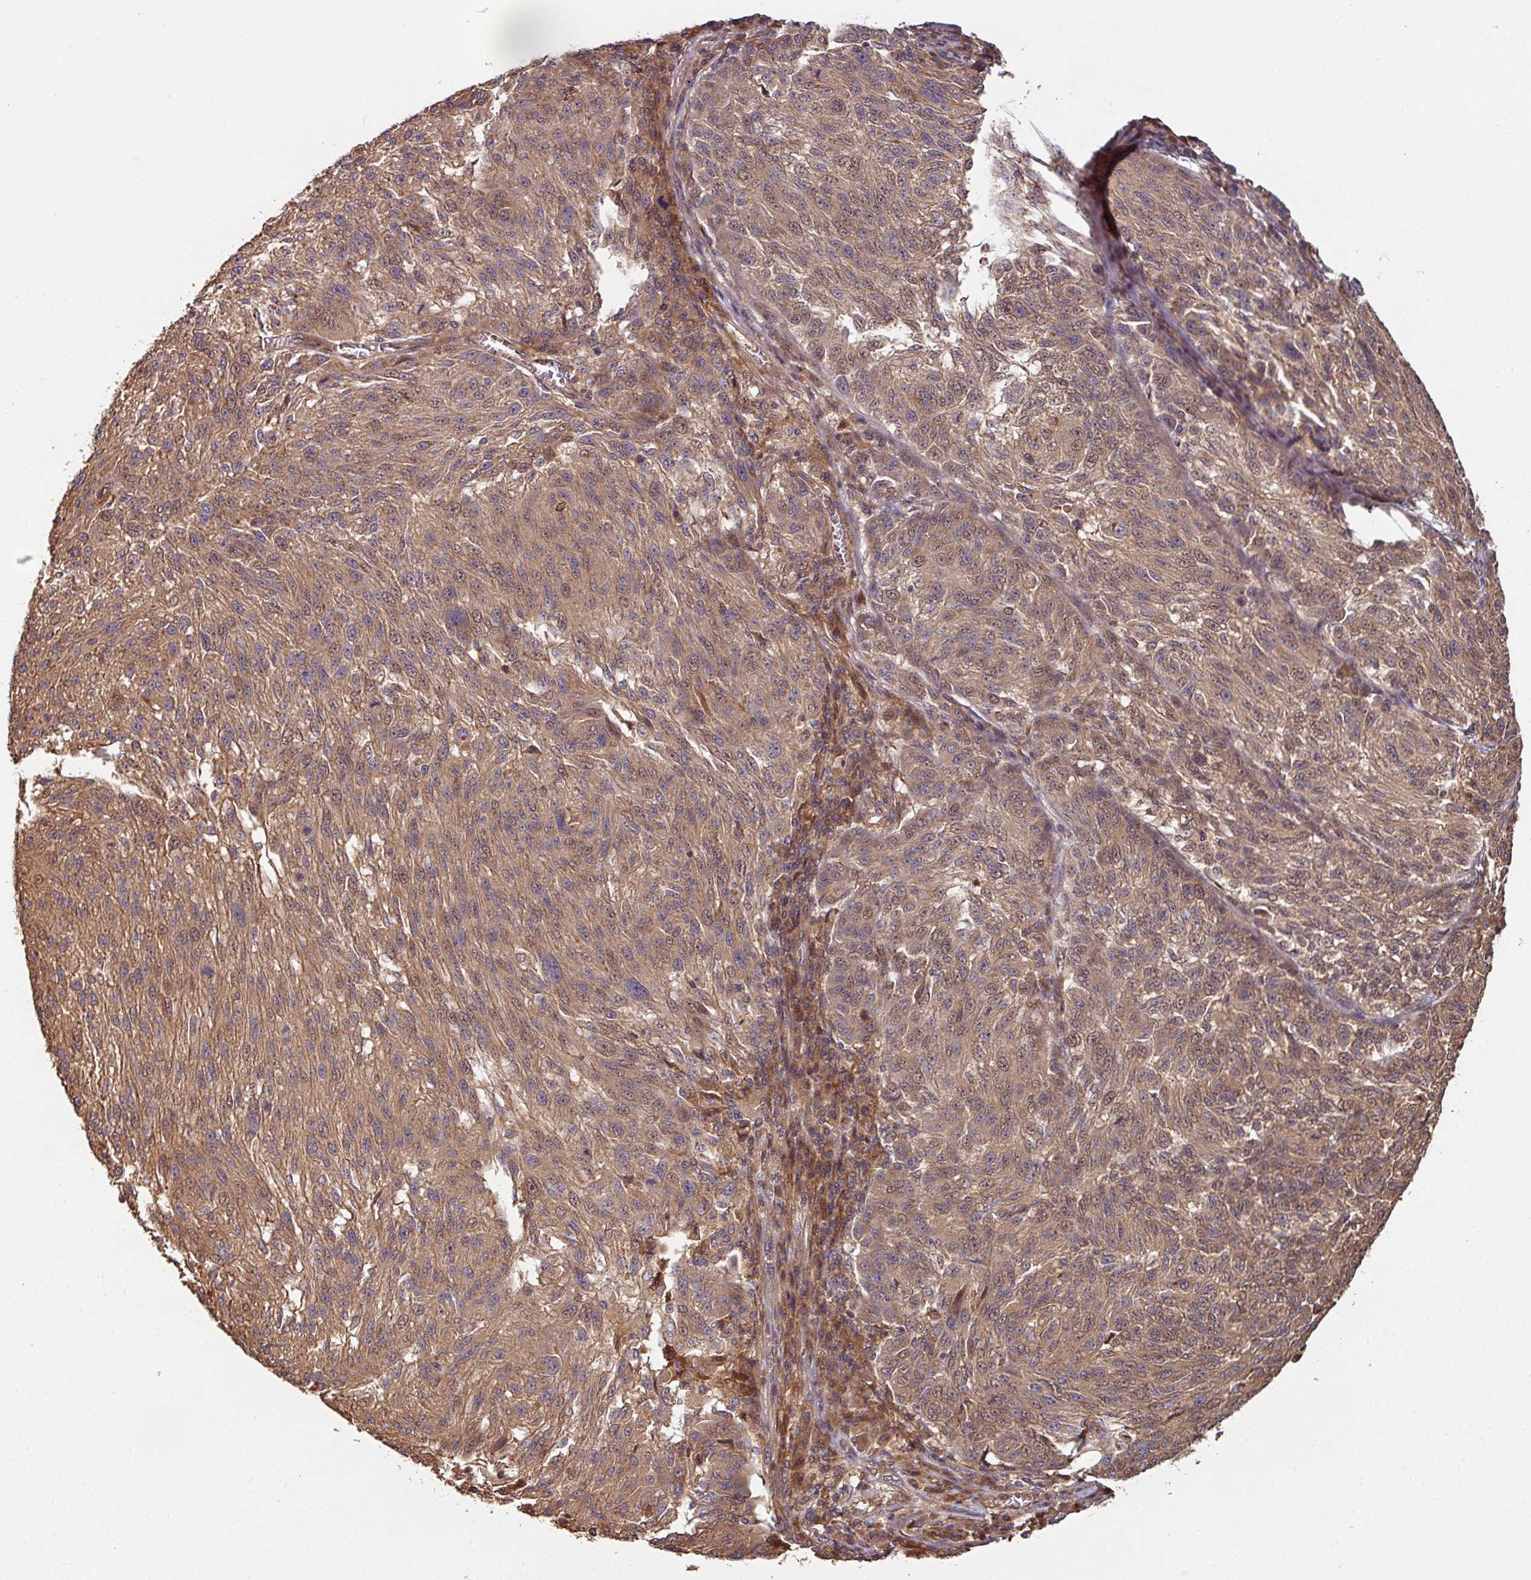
{"staining": {"intensity": "moderate", "quantity": ">75%", "location": "cytoplasmic/membranous"}, "tissue": "melanoma", "cell_type": "Tumor cells", "image_type": "cancer", "snomed": [{"axis": "morphology", "description": "Malignant melanoma, NOS"}, {"axis": "topography", "description": "Skin"}], "caption": "Melanoma stained with a brown dye shows moderate cytoplasmic/membranous positive staining in about >75% of tumor cells.", "gene": "SIK1", "patient": {"sex": "male", "age": 53}}